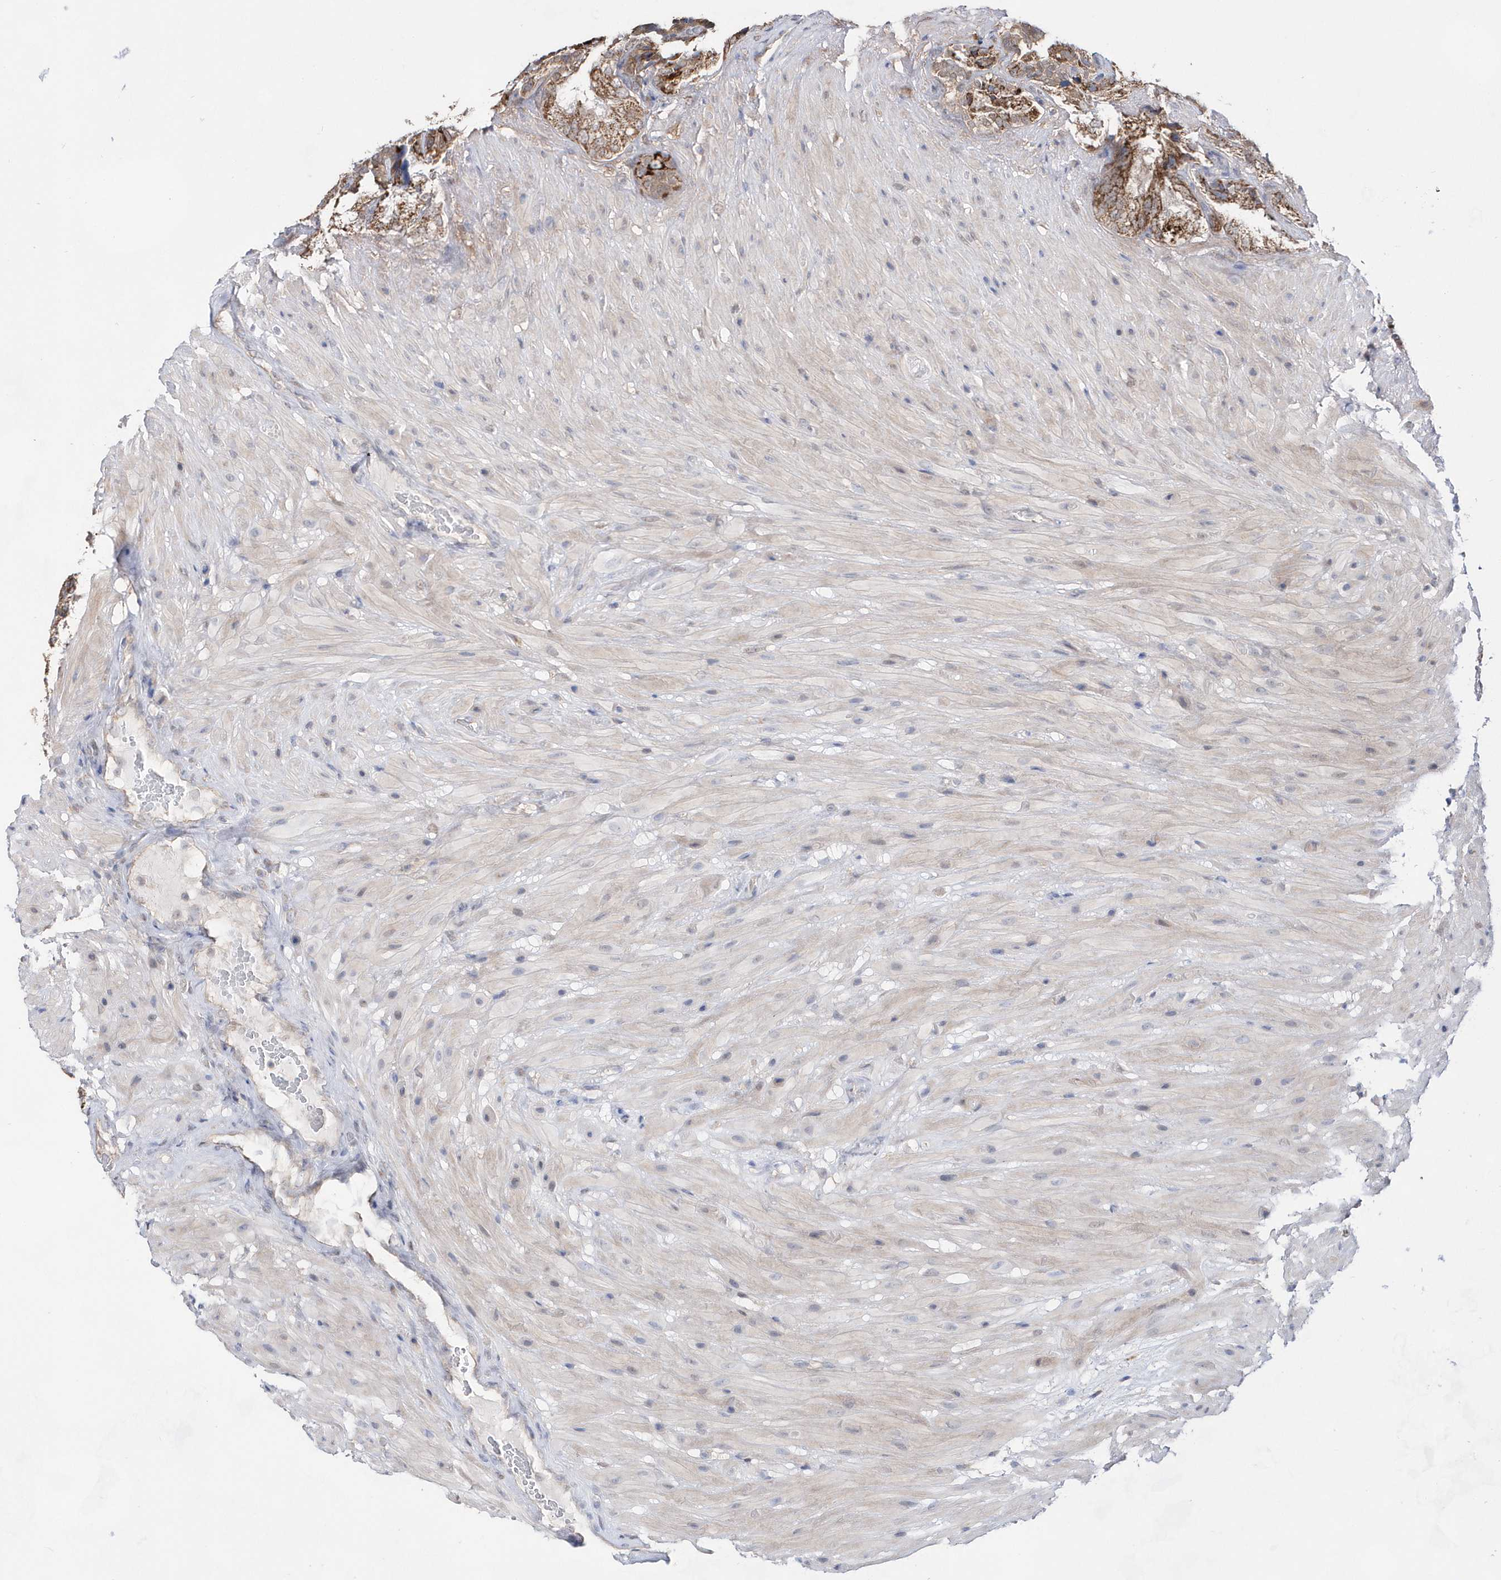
{"staining": {"intensity": "moderate", "quantity": ">75%", "location": "cytoplasmic/membranous"}, "tissue": "seminal vesicle", "cell_type": "Glandular cells", "image_type": "normal", "snomed": [{"axis": "morphology", "description": "Normal tissue, NOS"}, {"axis": "topography", "description": "Seminal veicle"}, {"axis": "topography", "description": "Peripheral nerve tissue"}], "caption": "Immunohistochemistry (DAB (3,3'-diaminobenzidine)) staining of normal seminal vesicle reveals moderate cytoplasmic/membranous protein expression in about >75% of glandular cells.", "gene": "BDH2", "patient": {"sex": "male", "age": 63}}